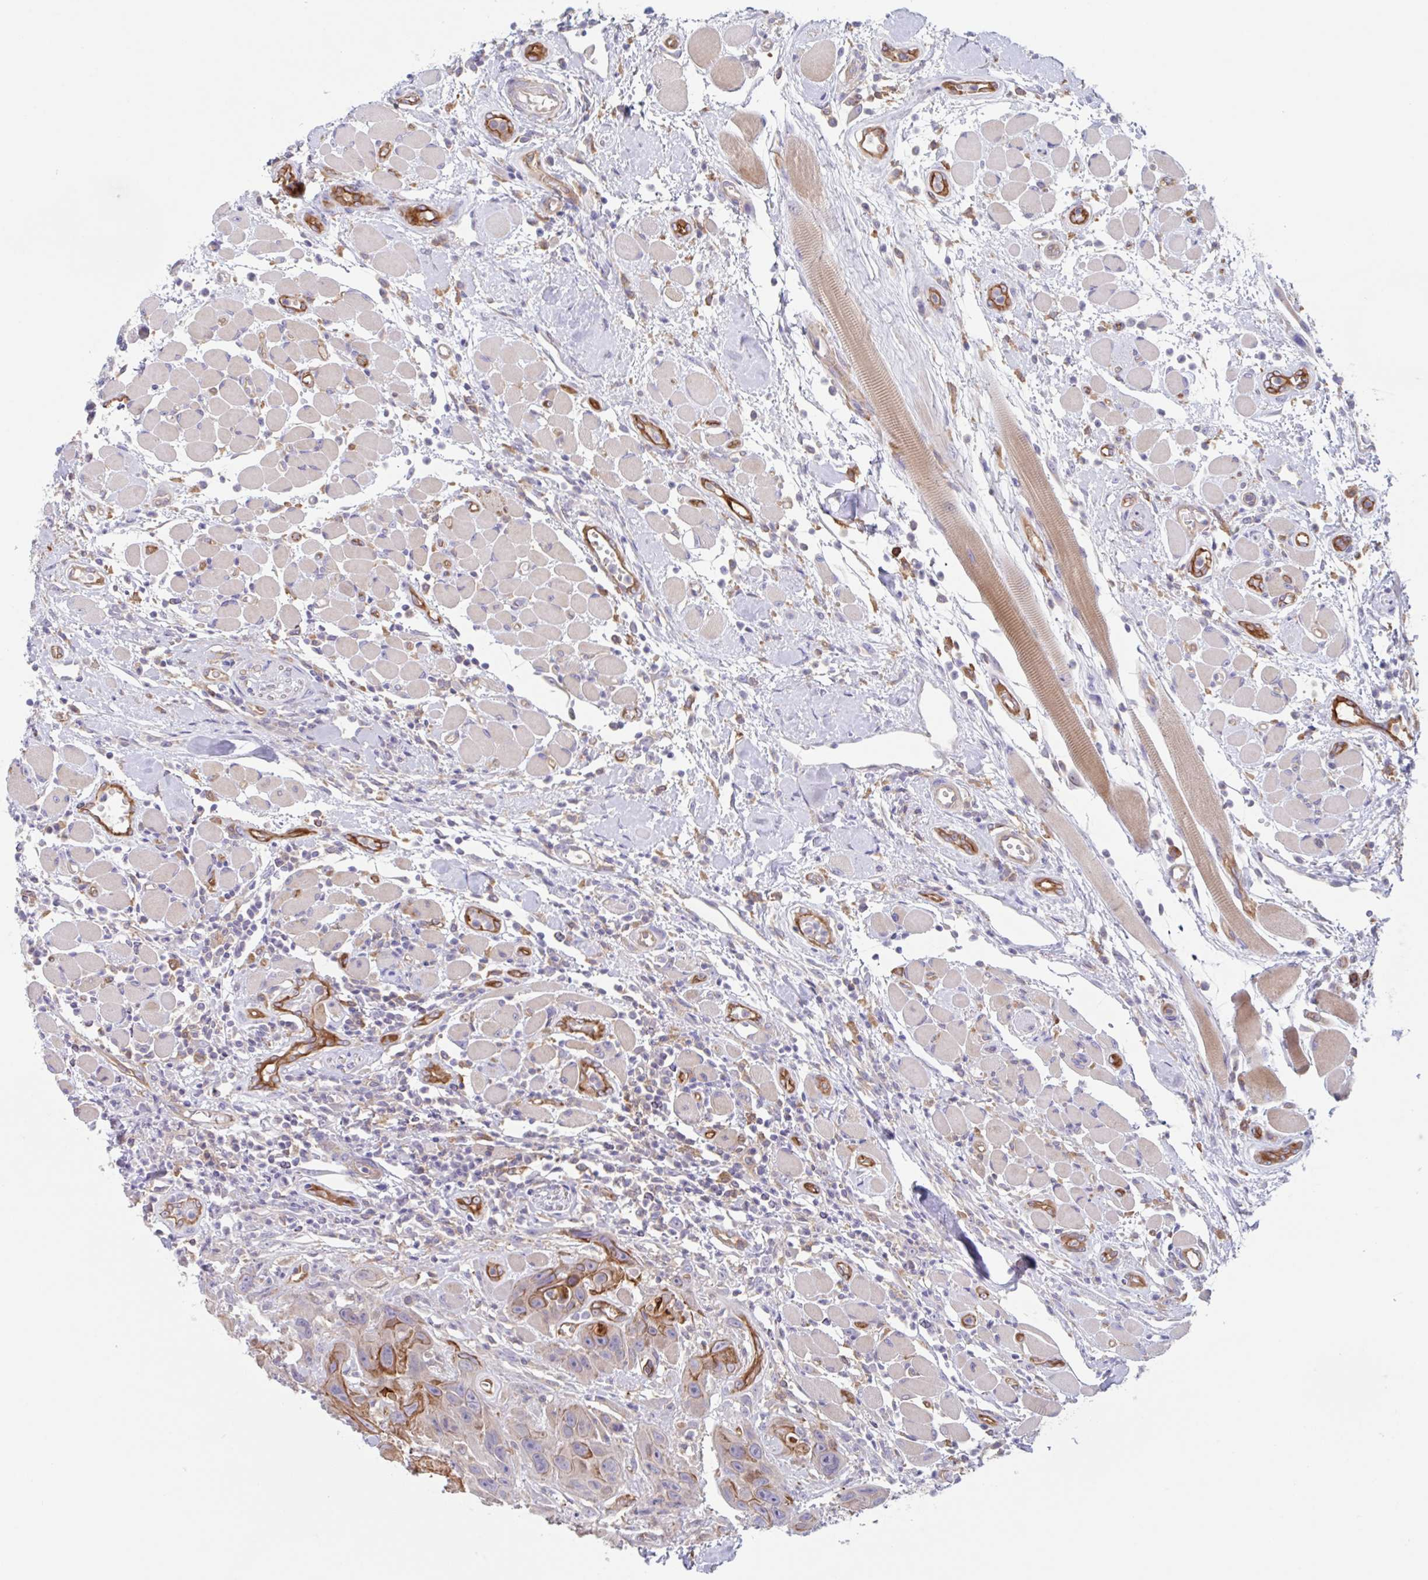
{"staining": {"intensity": "strong", "quantity": "<25%", "location": "cytoplasmic/membranous"}, "tissue": "head and neck cancer", "cell_type": "Tumor cells", "image_type": "cancer", "snomed": [{"axis": "morphology", "description": "Squamous cell carcinoma, NOS"}, {"axis": "topography", "description": "Head-Neck"}], "caption": "High-magnification brightfield microscopy of head and neck squamous cell carcinoma stained with DAB (brown) and counterstained with hematoxylin (blue). tumor cells exhibit strong cytoplasmic/membranous expression is appreciated in approximately<25% of cells. The protein of interest is shown in brown color, while the nuclei are stained blue.", "gene": "EHD4", "patient": {"sex": "female", "age": 59}}